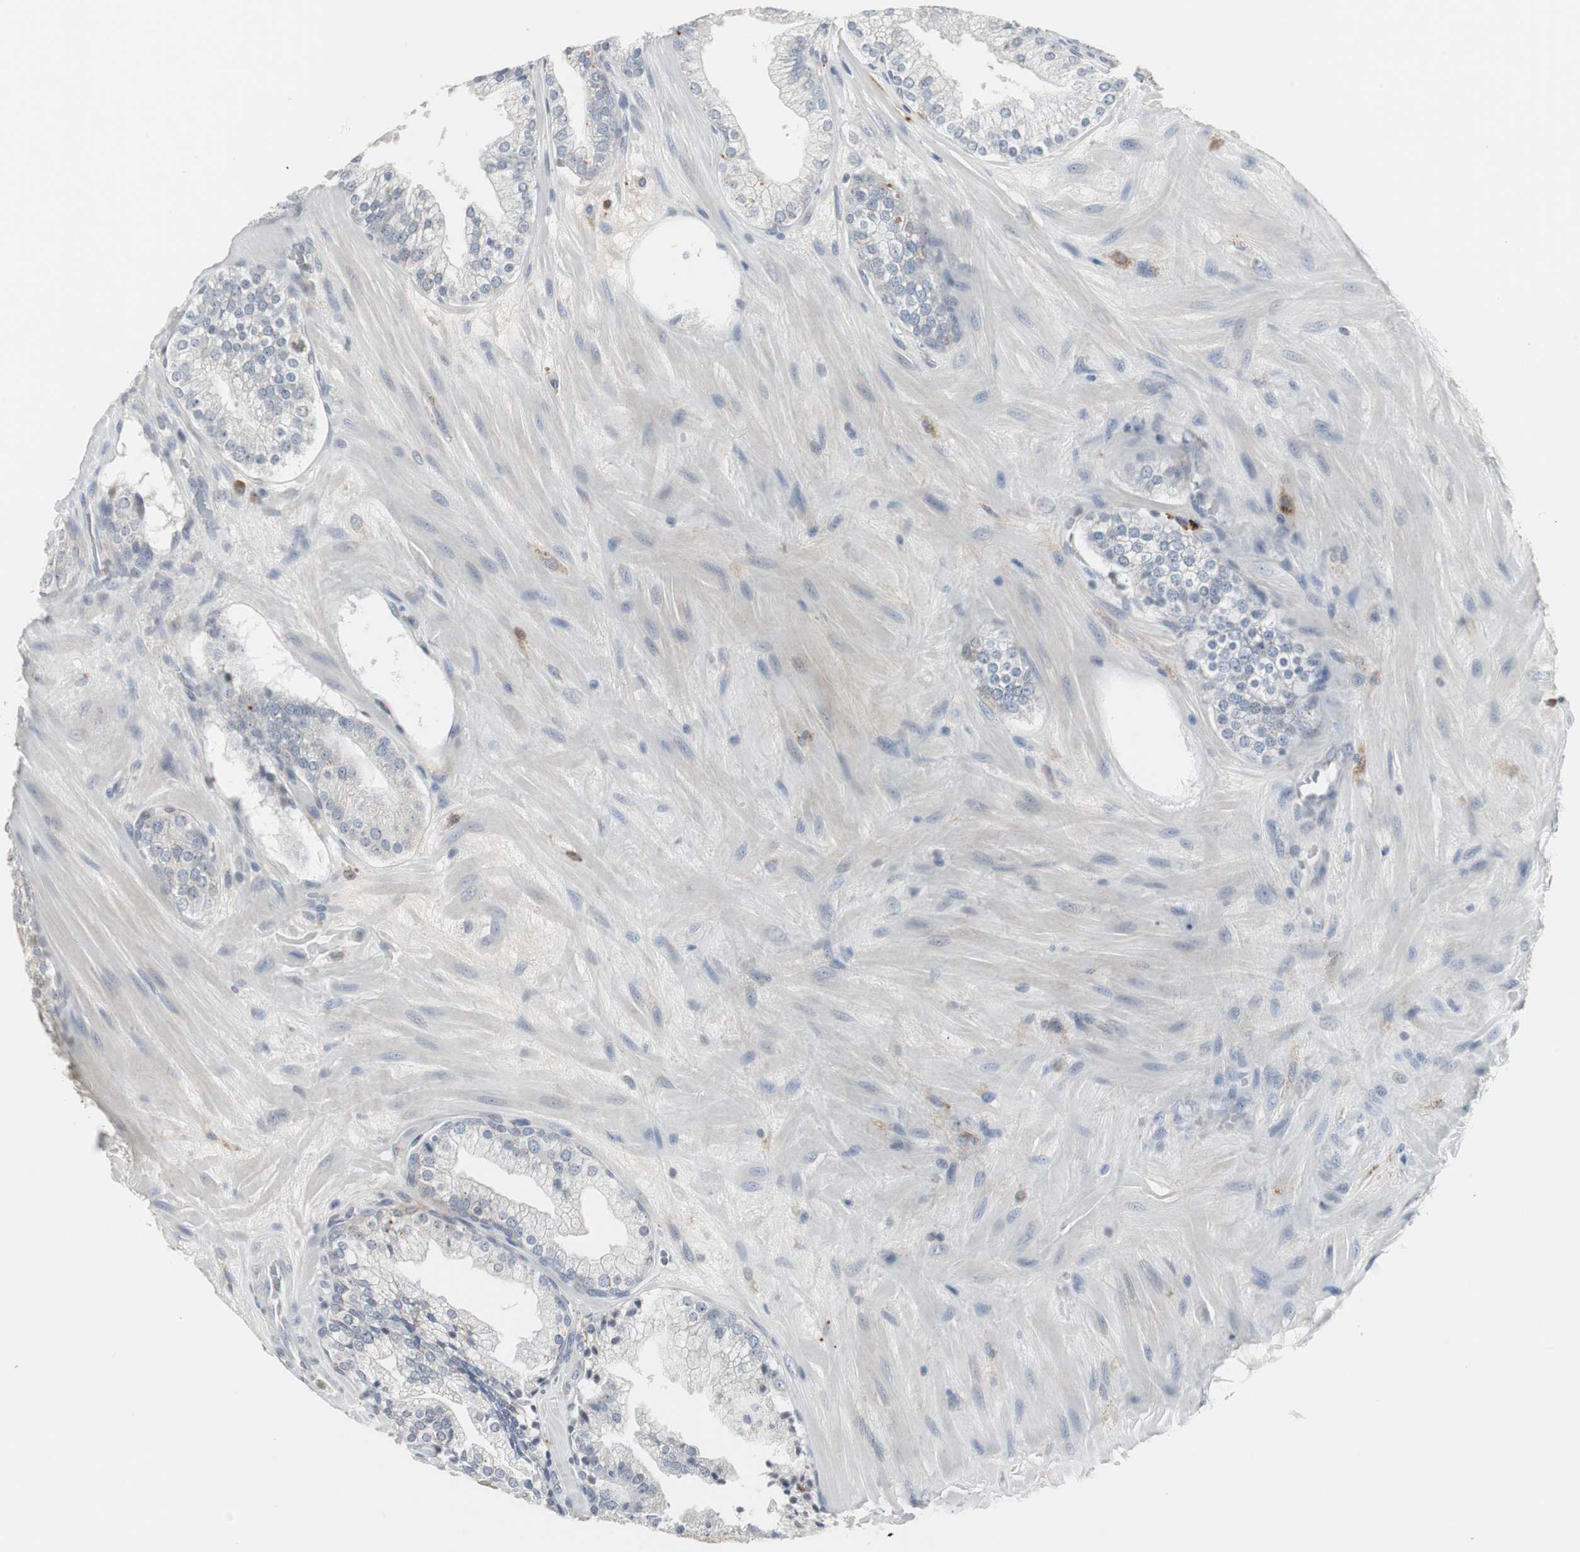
{"staining": {"intensity": "negative", "quantity": "none", "location": "none"}, "tissue": "prostate cancer", "cell_type": "Tumor cells", "image_type": "cancer", "snomed": [{"axis": "morphology", "description": "Adenocarcinoma, High grade"}, {"axis": "topography", "description": "Prostate"}], "caption": "Protein analysis of adenocarcinoma (high-grade) (prostate) exhibits no significant staining in tumor cells.", "gene": "PI15", "patient": {"sex": "male", "age": 68}}